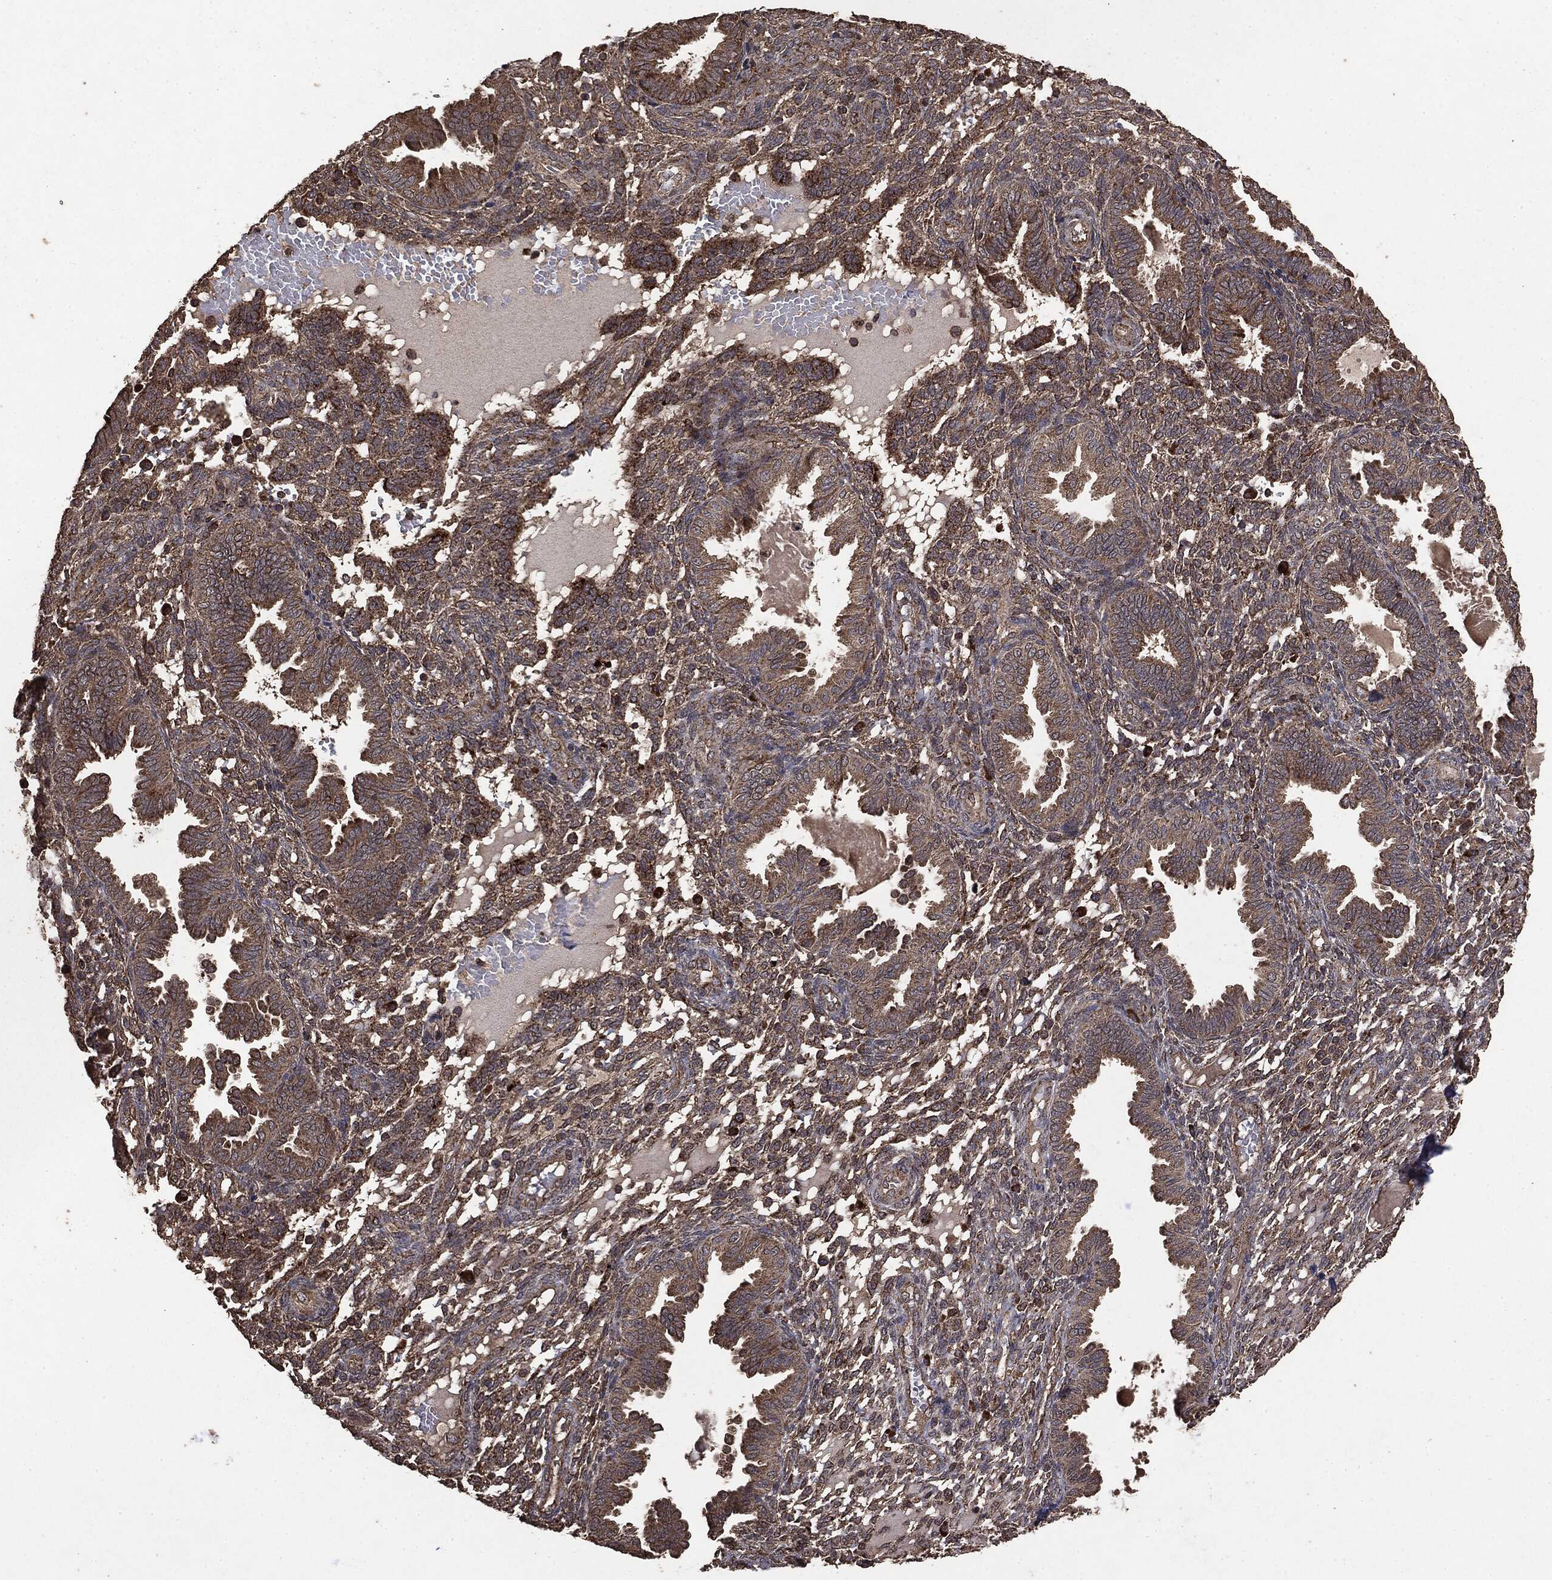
{"staining": {"intensity": "moderate", "quantity": "25%-75%", "location": "cytoplasmic/membranous"}, "tissue": "endometrium", "cell_type": "Cells in endometrial stroma", "image_type": "normal", "snomed": [{"axis": "morphology", "description": "Normal tissue, NOS"}, {"axis": "topography", "description": "Endometrium"}], "caption": "Protein analysis of unremarkable endometrium demonstrates moderate cytoplasmic/membranous expression in approximately 25%-75% of cells in endometrial stroma.", "gene": "MTOR", "patient": {"sex": "female", "age": 42}}